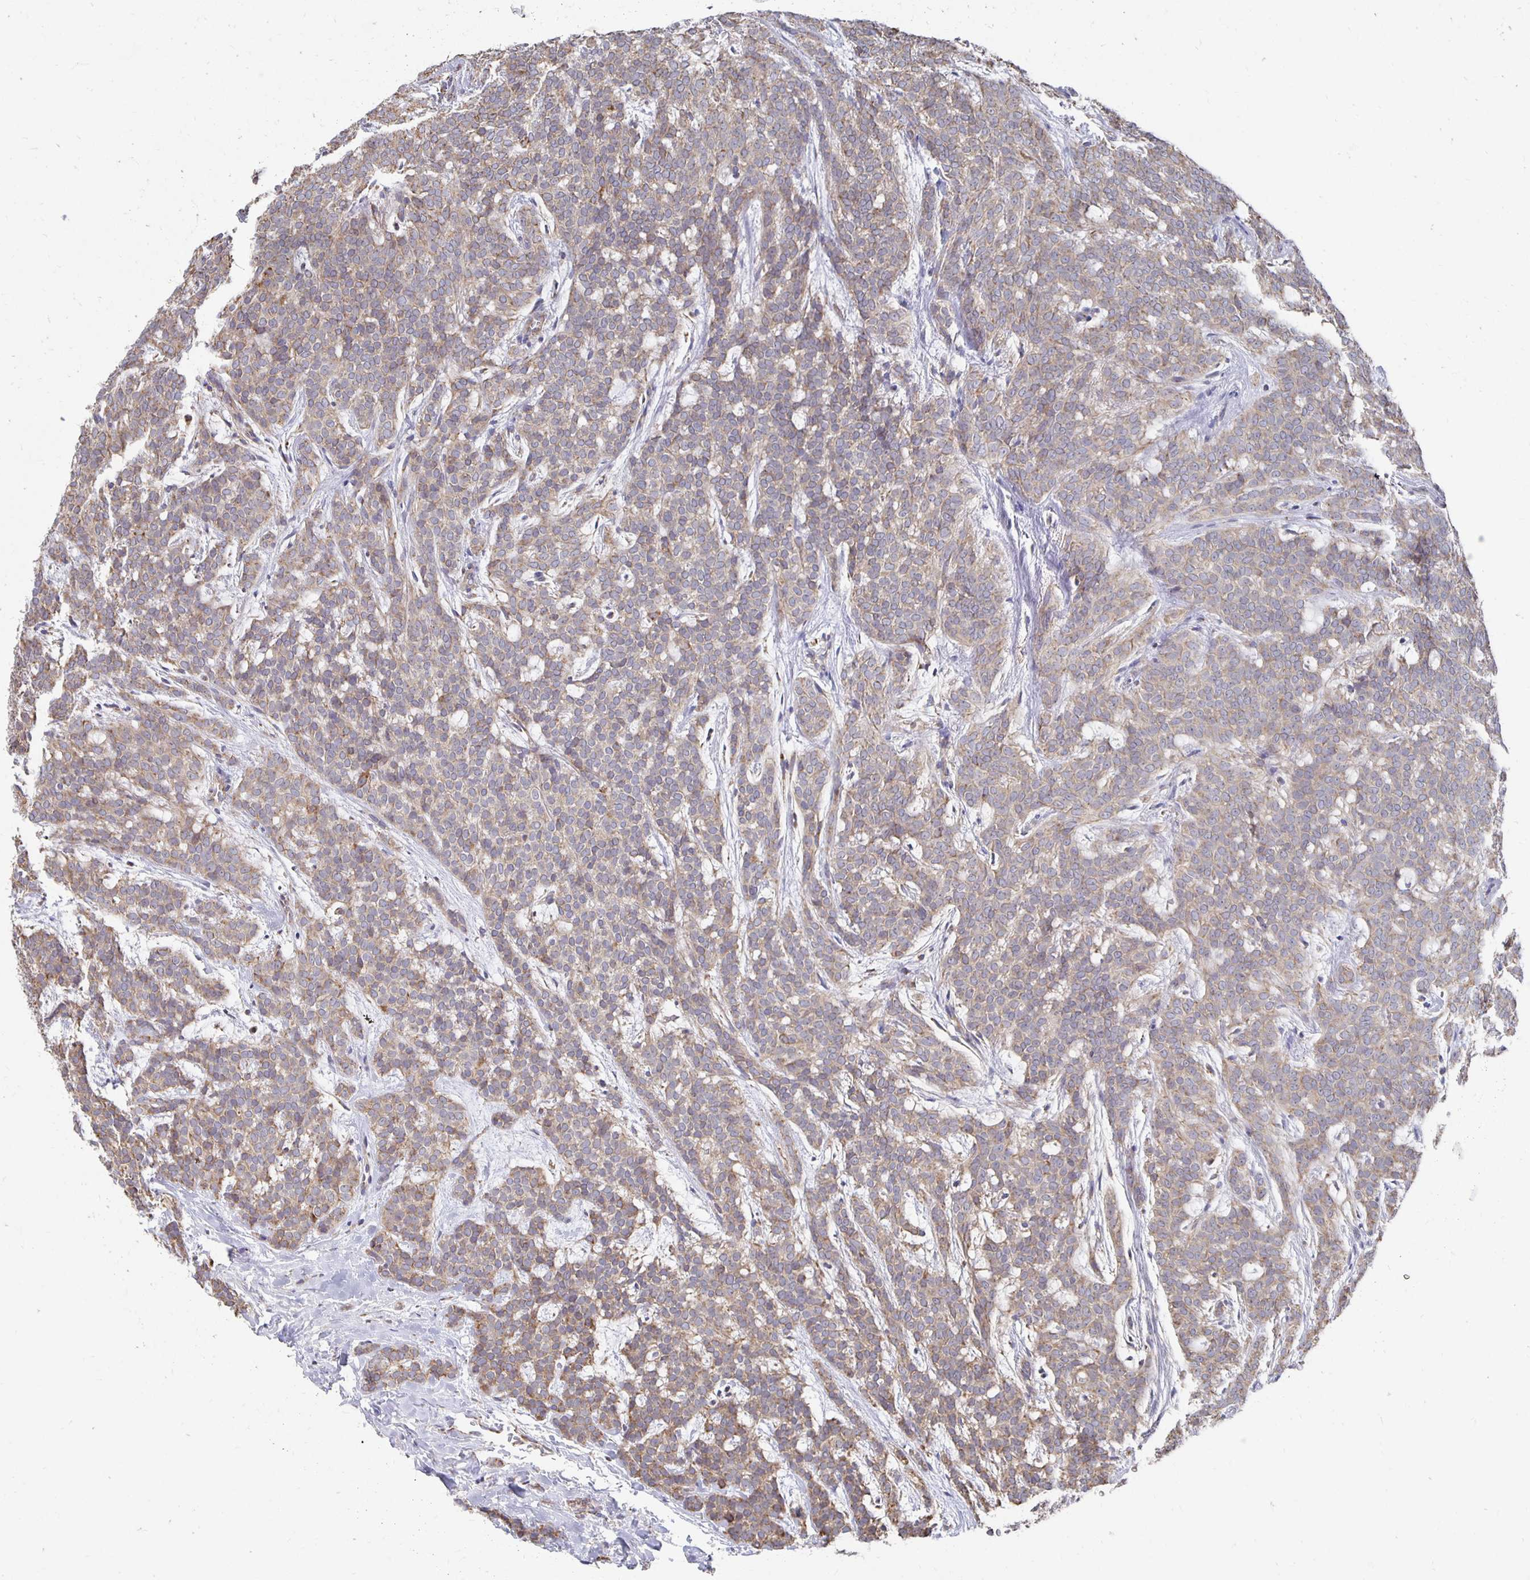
{"staining": {"intensity": "weak", "quantity": ">75%", "location": "cytoplasmic/membranous"}, "tissue": "head and neck cancer", "cell_type": "Tumor cells", "image_type": "cancer", "snomed": [{"axis": "morphology", "description": "Normal tissue, NOS"}, {"axis": "morphology", "description": "Adenocarcinoma, NOS"}, {"axis": "topography", "description": "Oral tissue"}, {"axis": "topography", "description": "Head-Neck"}], "caption": "This image demonstrates adenocarcinoma (head and neck) stained with IHC to label a protein in brown. The cytoplasmic/membranous of tumor cells show weak positivity for the protein. Nuclei are counter-stained blue.", "gene": "NKX2-8", "patient": {"sex": "female", "age": 57}}